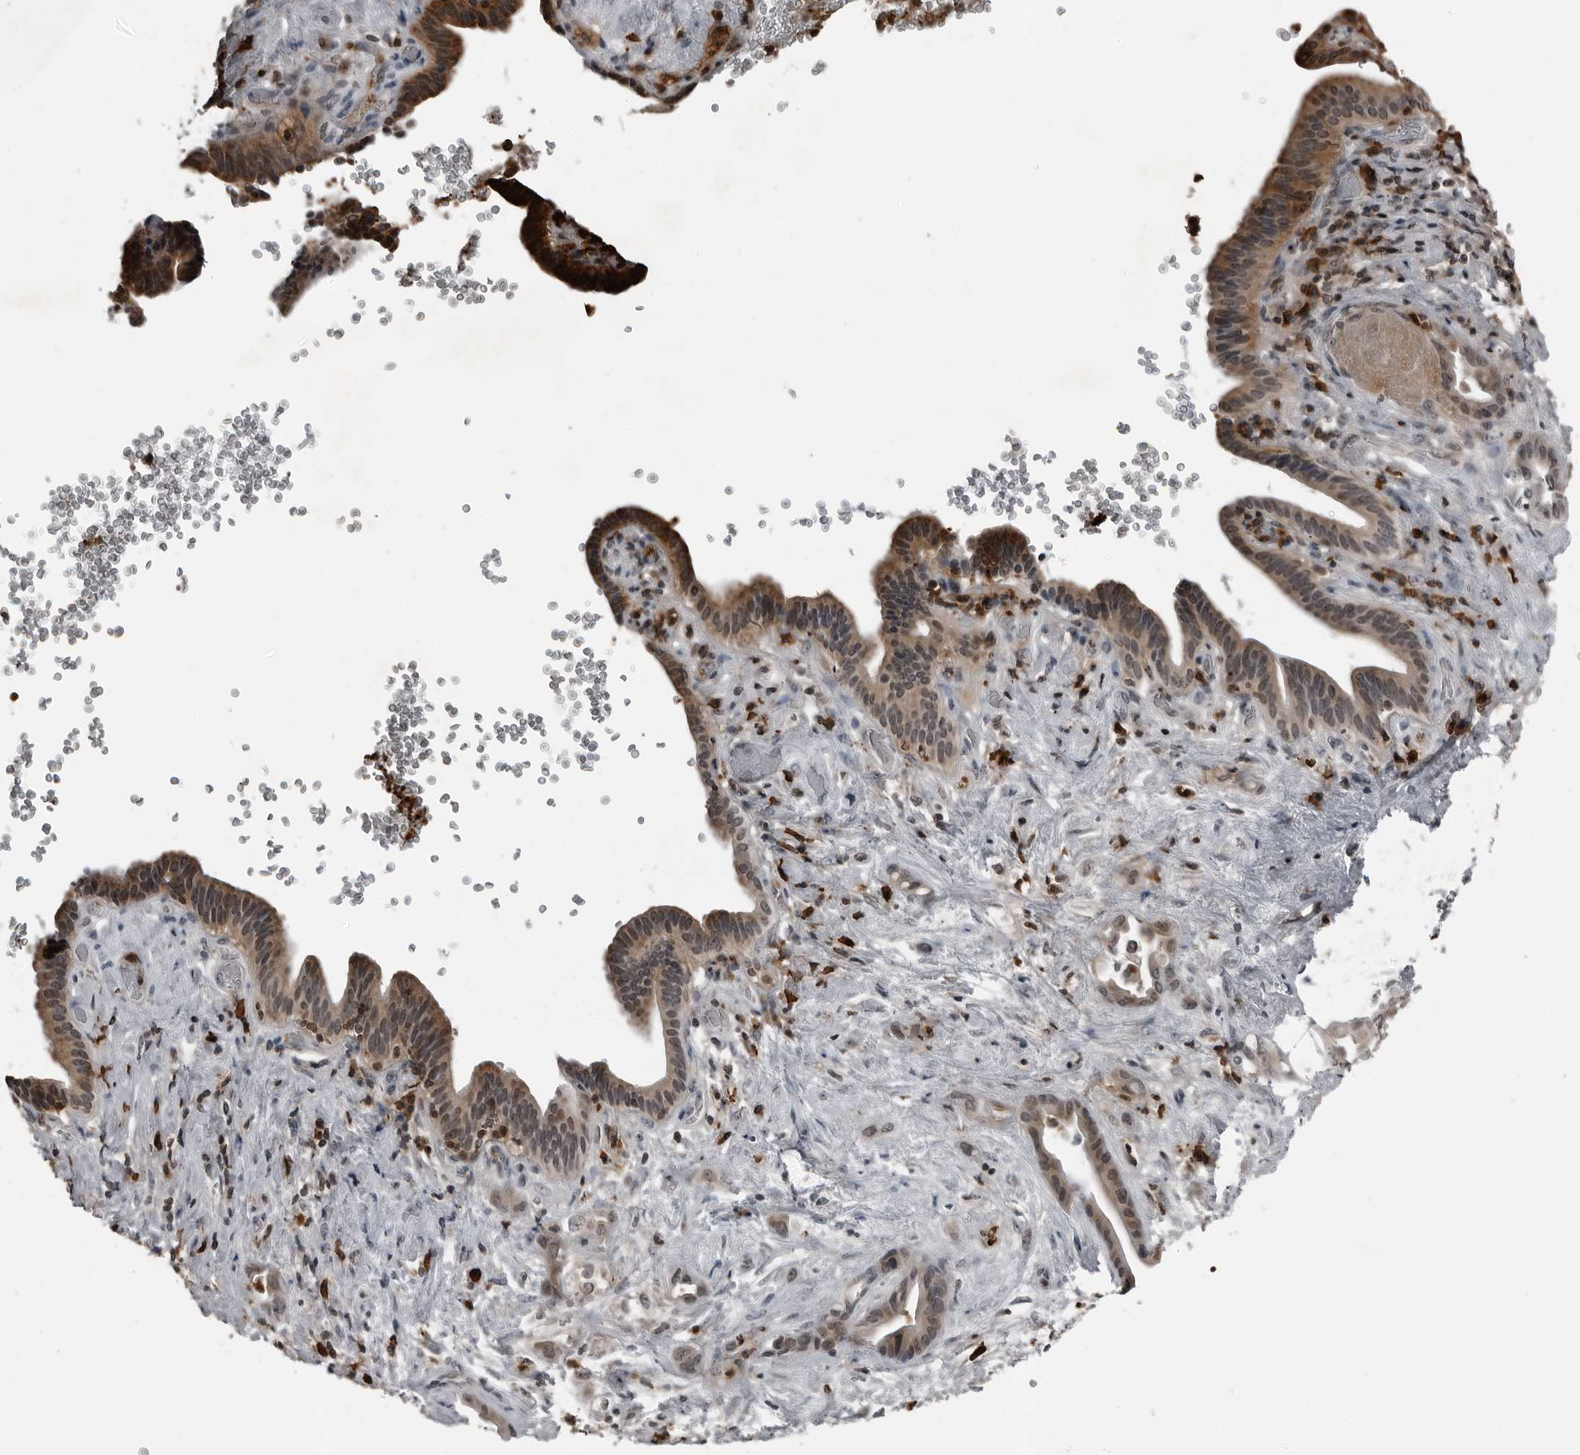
{"staining": {"intensity": "moderate", "quantity": ">75%", "location": "cytoplasmic/membranous,nuclear"}, "tissue": "liver cancer", "cell_type": "Tumor cells", "image_type": "cancer", "snomed": [{"axis": "morphology", "description": "Cholangiocarcinoma"}, {"axis": "topography", "description": "Liver"}], "caption": "There is medium levels of moderate cytoplasmic/membranous and nuclear positivity in tumor cells of cholangiocarcinoma (liver), as demonstrated by immunohistochemical staining (brown color).", "gene": "RTCA", "patient": {"sex": "female", "age": 68}}